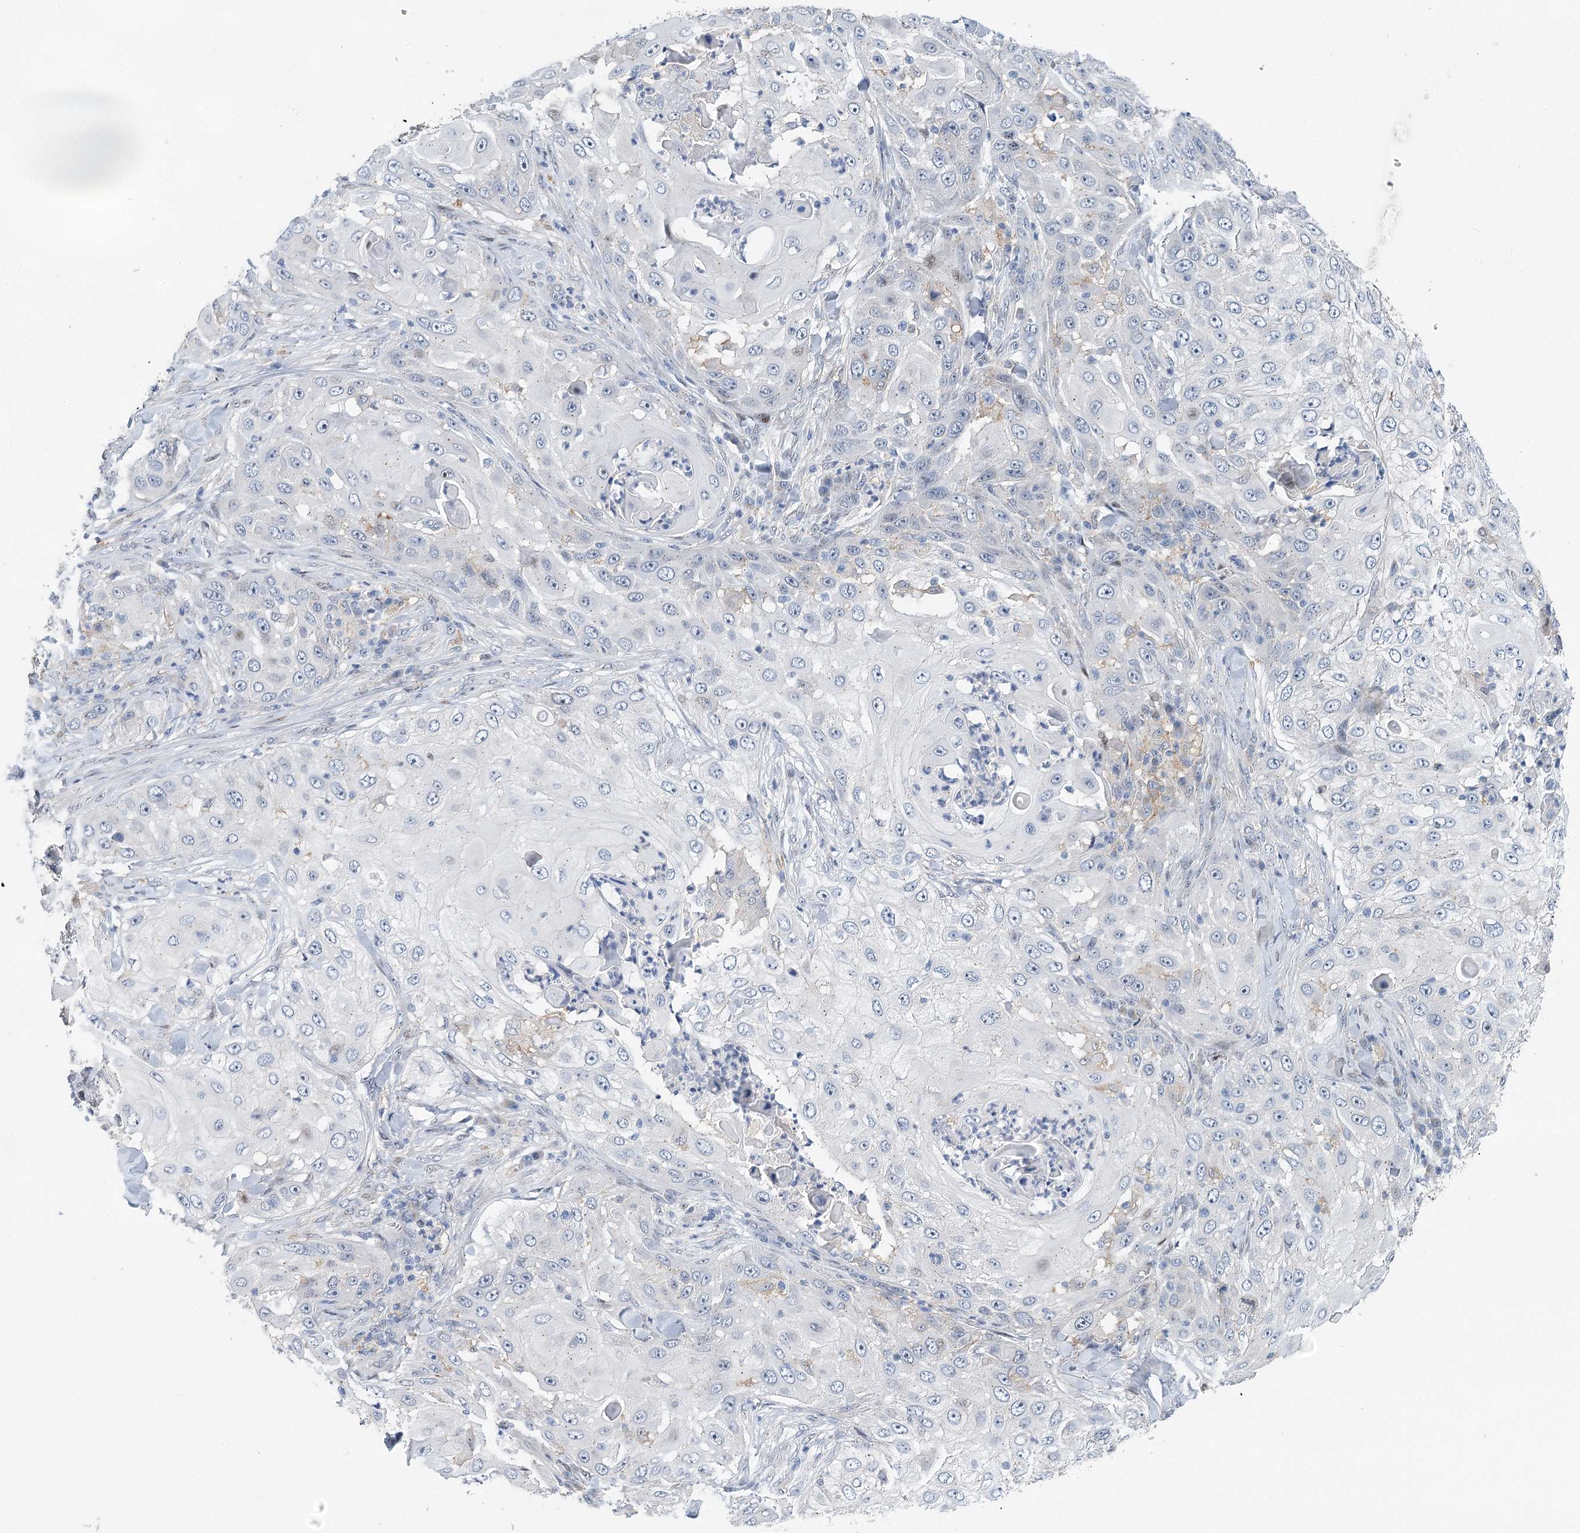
{"staining": {"intensity": "negative", "quantity": "none", "location": "none"}, "tissue": "skin cancer", "cell_type": "Tumor cells", "image_type": "cancer", "snomed": [{"axis": "morphology", "description": "Squamous cell carcinoma, NOS"}, {"axis": "topography", "description": "Skin"}], "caption": "This histopathology image is of squamous cell carcinoma (skin) stained with IHC to label a protein in brown with the nuclei are counter-stained blue. There is no expression in tumor cells.", "gene": "CAMTA1", "patient": {"sex": "female", "age": 44}}